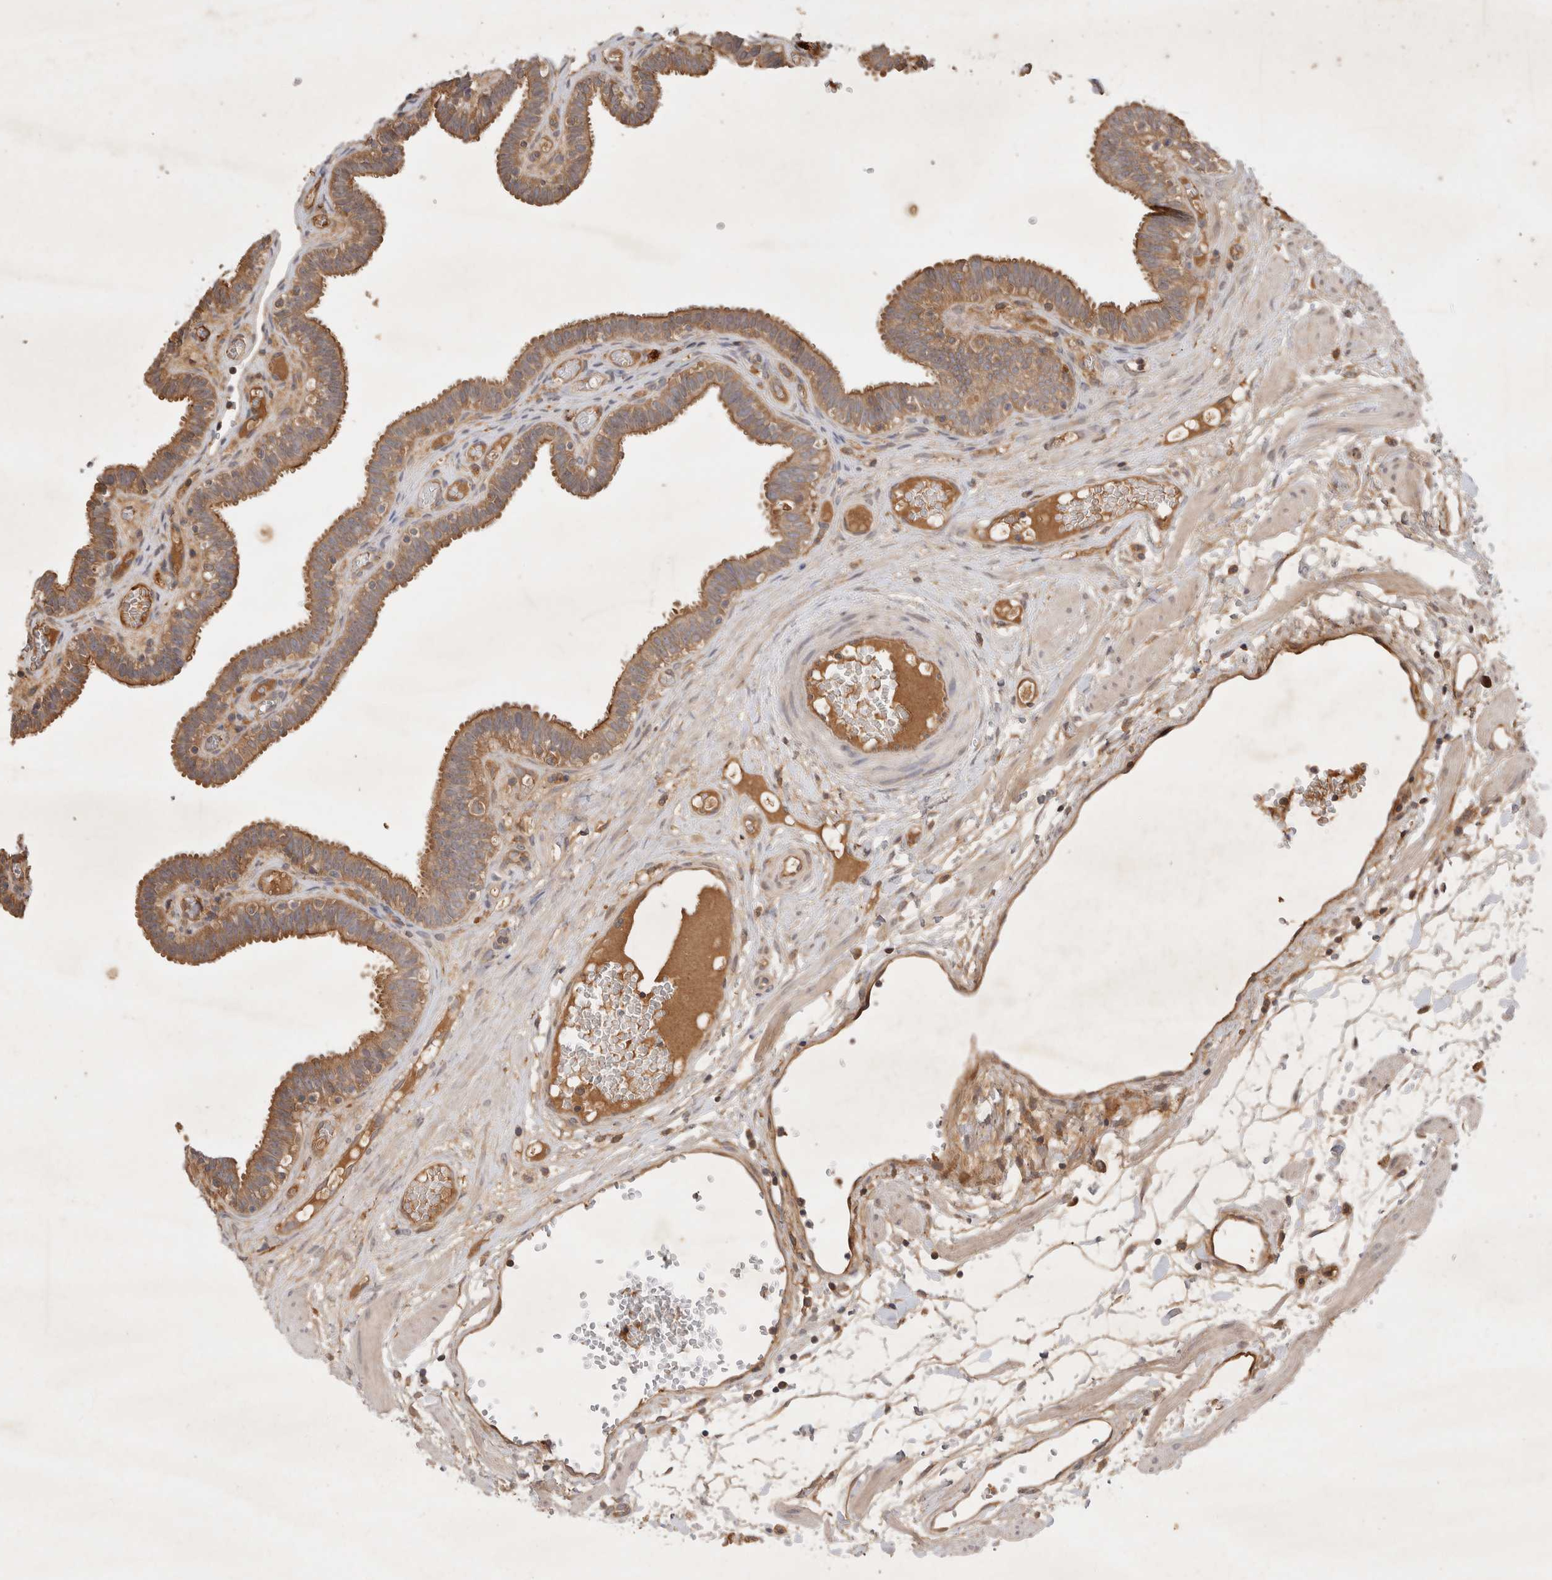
{"staining": {"intensity": "moderate", "quantity": ">75%", "location": "cytoplasmic/membranous"}, "tissue": "fallopian tube", "cell_type": "Glandular cells", "image_type": "normal", "snomed": [{"axis": "morphology", "description": "Normal tissue, NOS"}, {"axis": "topography", "description": "Fallopian tube"}, {"axis": "topography", "description": "Placenta"}], "caption": "Unremarkable fallopian tube shows moderate cytoplasmic/membranous expression in about >75% of glandular cells The staining was performed using DAB (3,3'-diaminobenzidine) to visualize the protein expression in brown, while the nuclei were stained in blue with hematoxylin (Magnification: 20x)..", "gene": "YES1", "patient": {"sex": "female", "age": 32}}